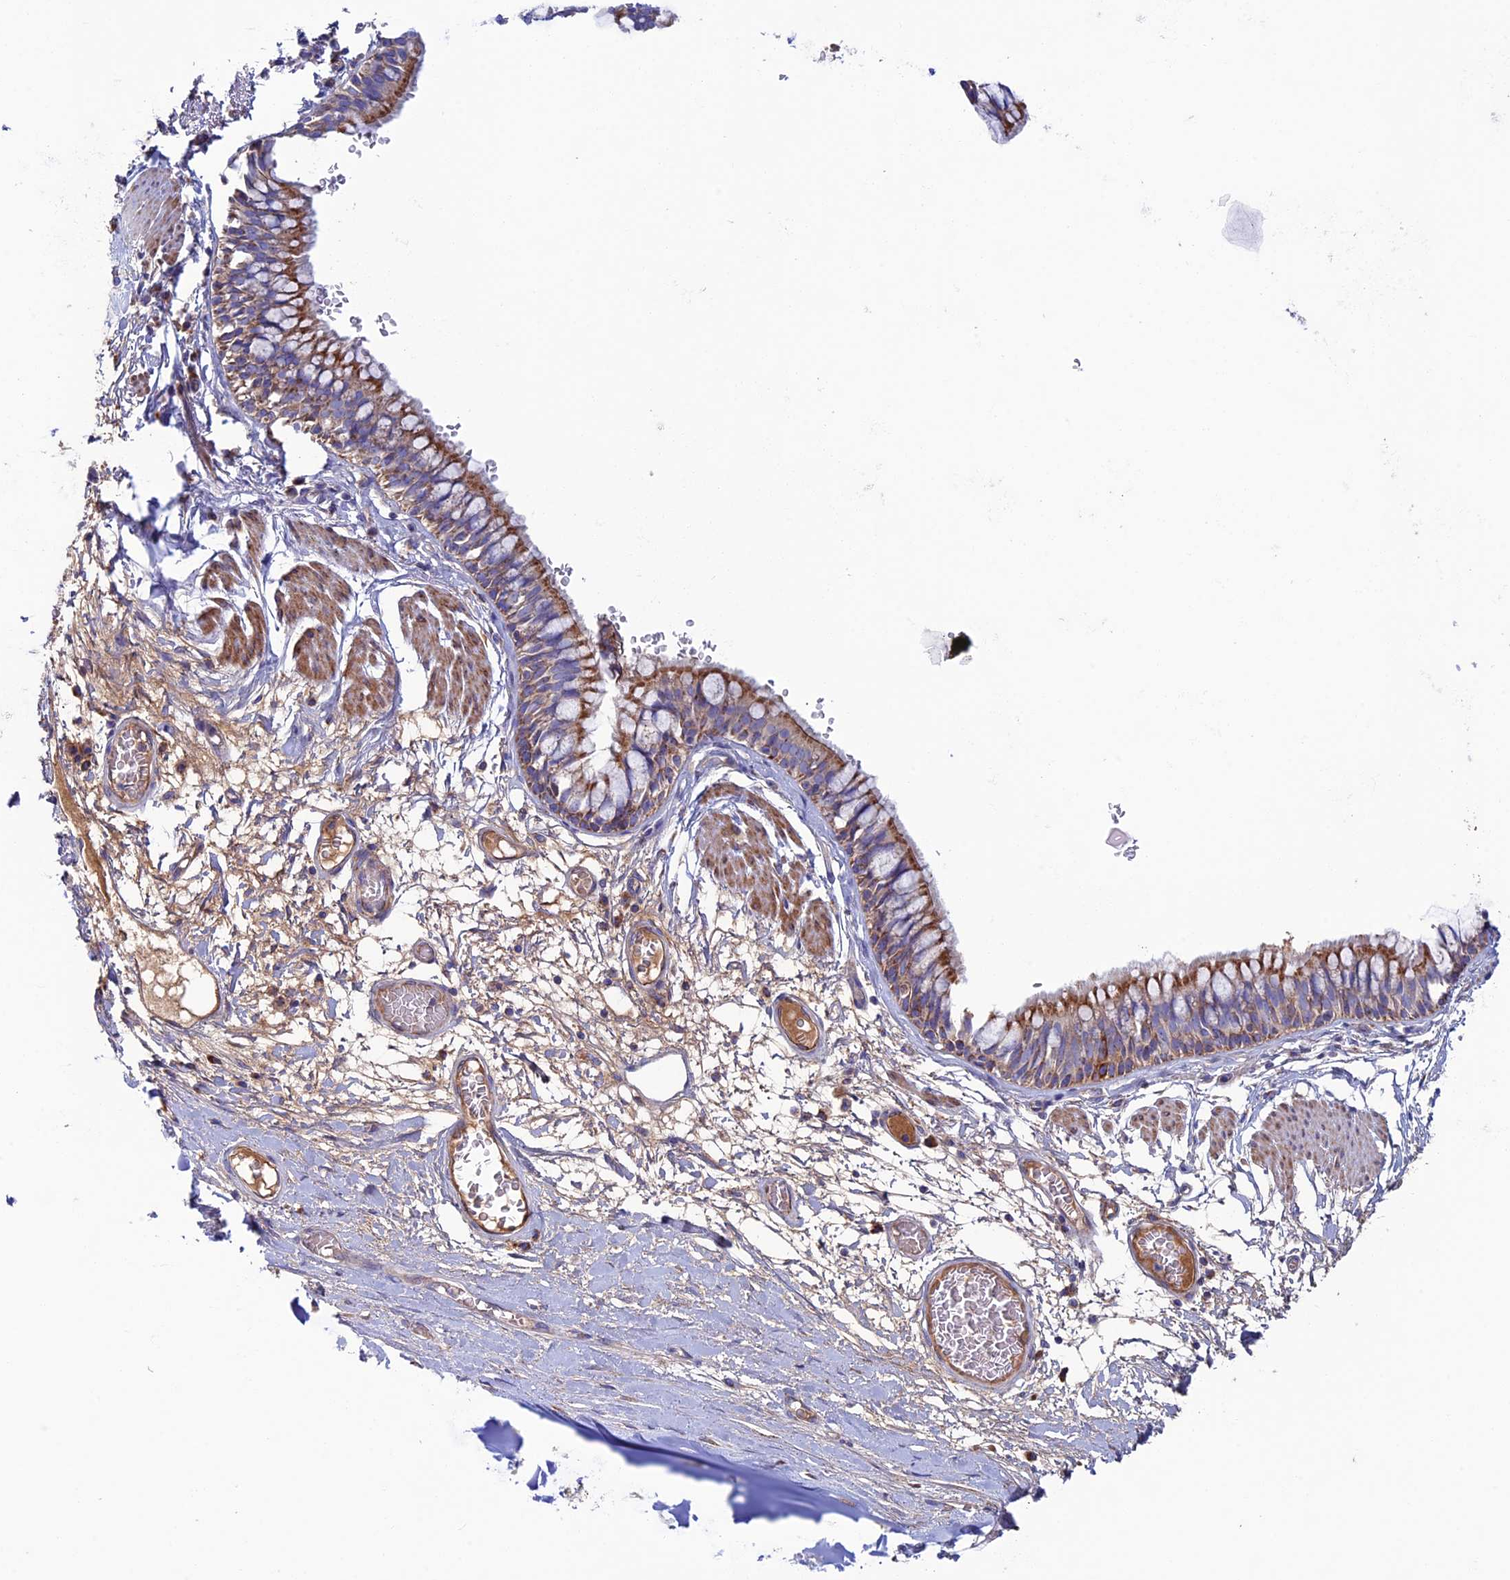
{"staining": {"intensity": "moderate", "quantity": ">75%", "location": "cytoplasmic/membranous"}, "tissue": "bronchus", "cell_type": "Respiratory epithelial cells", "image_type": "normal", "snomed": [{"axis": "morphology", "description": "Normal tissue, NOS"}, {"axis": "topography", "description": "Cartilage tissue"}, {"axis": "topography", "description": "Bronchus"}], "caption": "IHC staining of benign bronchus, which demonstrates medium levels of moderate cytoplasmic/membranous staining in about >75% of respiratory epithelial cells indicating moderate cytoplasmic/membranous protein positivity. The staining was performed using DAB (brown) for protein detection and nuclei were counterstained in hematoxylin (blue).", "gene": "SLC15A5", "patient": {"sex": "female", "age": 36}}